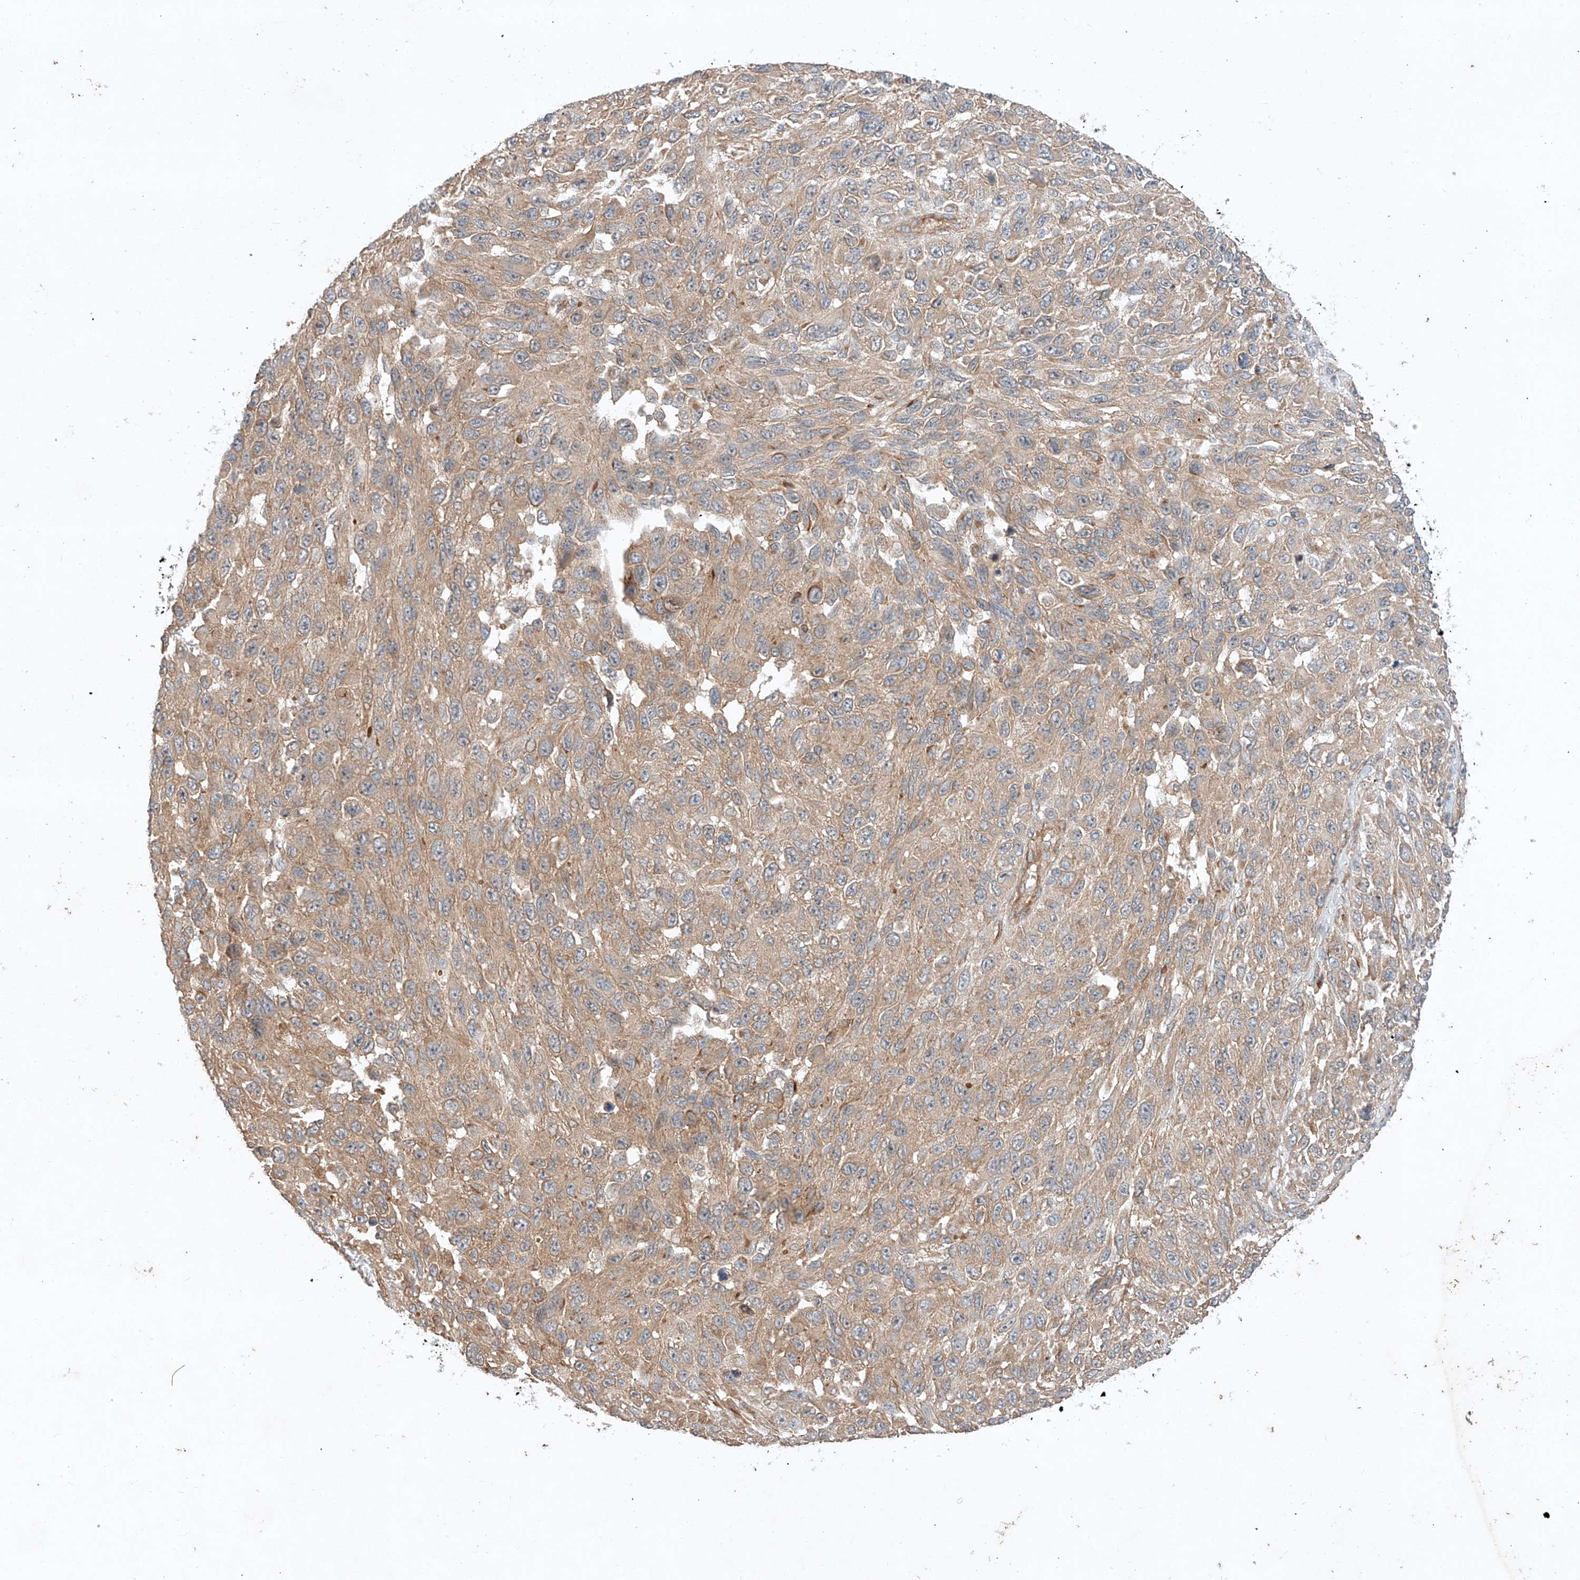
{"staining": {"intensity": "weak", "quantity": "25%-75%", "location": "cytoplasmic/membranous"}, "tissue": "melanoma", "cell_type": "Tumor cells", "image_type": "cancer", "snomed": [{"axis": "morphology", "description": "Malignant melanoma, NOS"}, {"axis": "topography", "description": "Skin"}], "caption": "High-power microscopy captured an immunohistochemistry (IHC) micrograph of malignant melanoma, revealing weak cytoplasmic/membranous staining in about 25%-75% of tumor cells.", "gene": "ARHGAP33", "patient": {"sex": "female", "age": 96}}